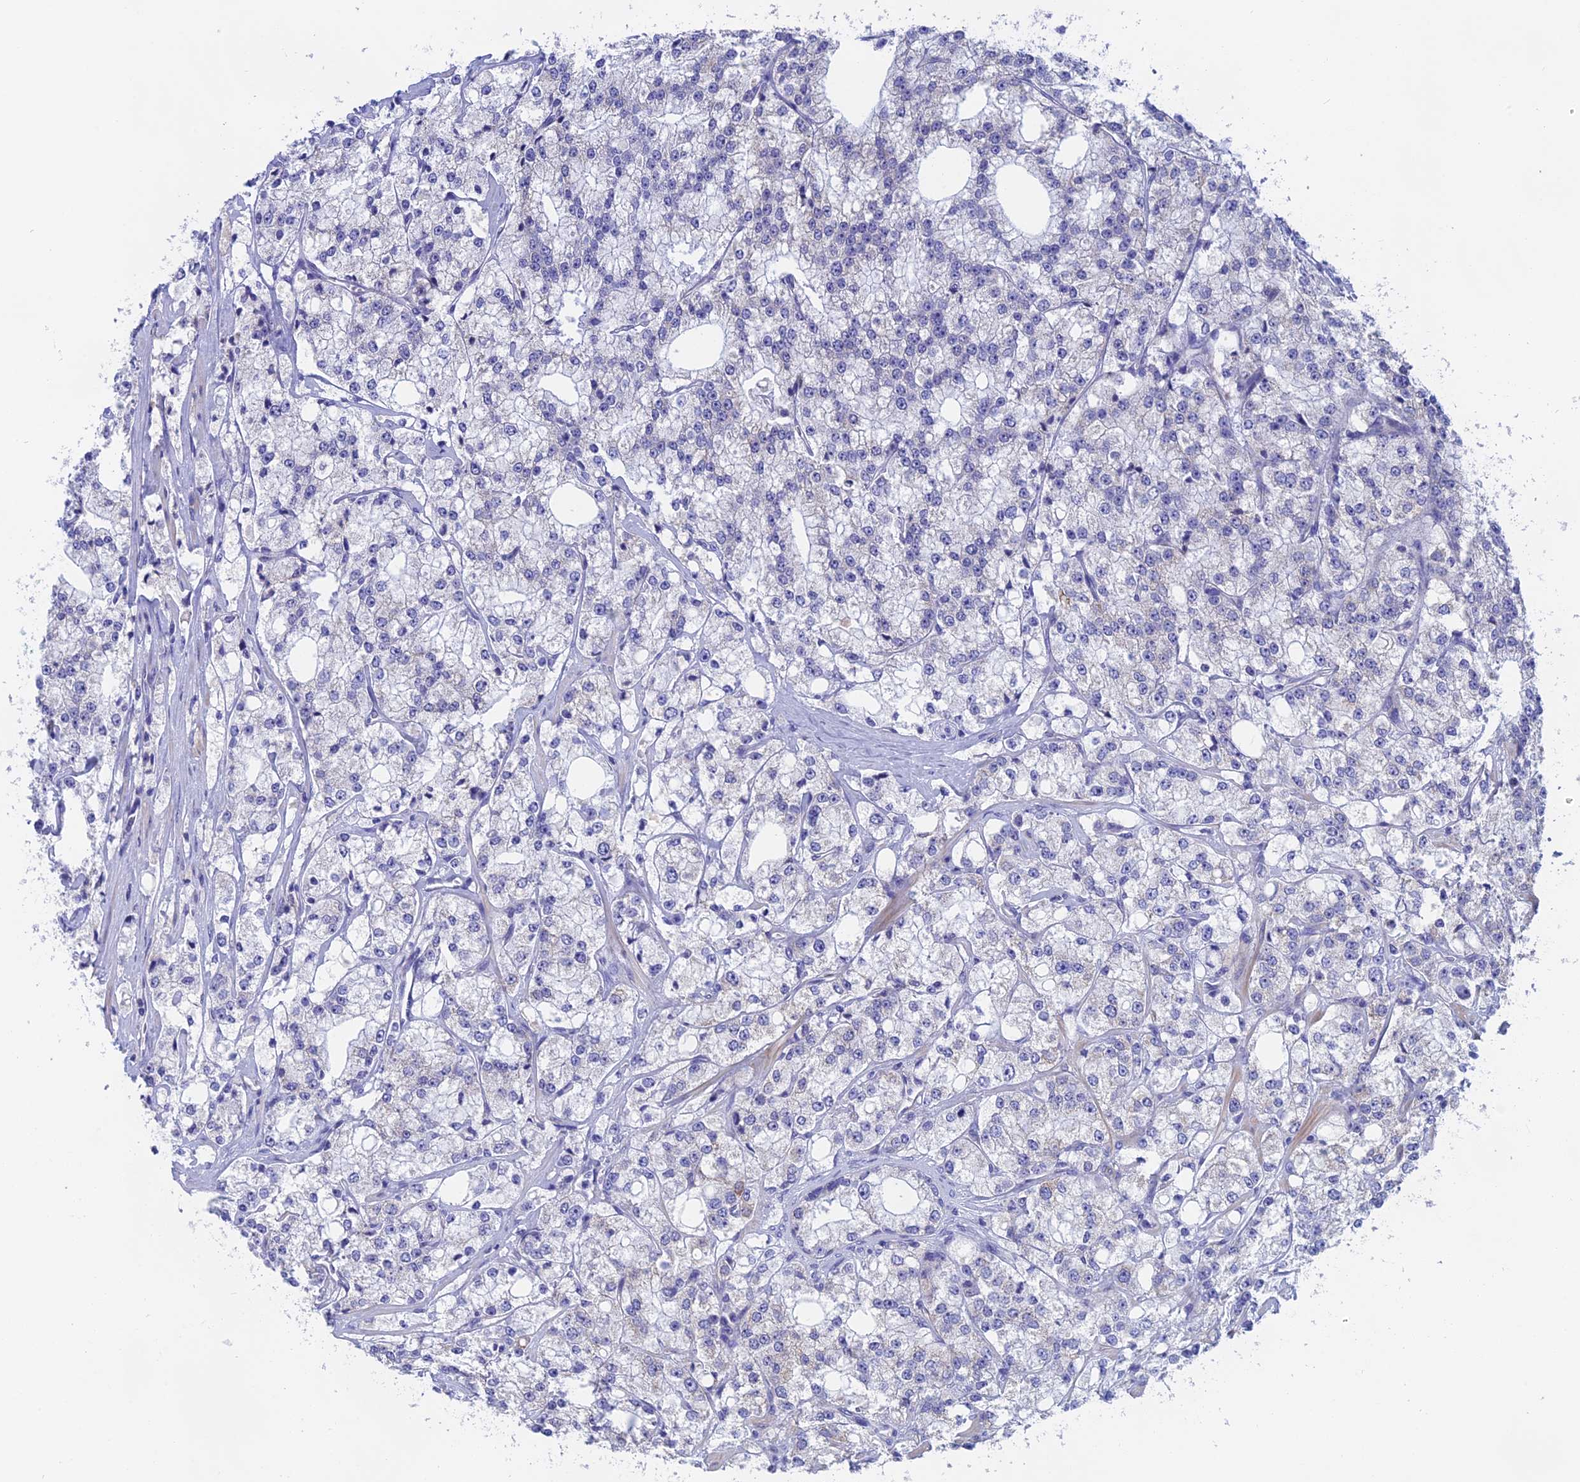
{"staining": {"intensity": "negative", "quantity": "none", "location": "none"}, "tissue": "prostate cancer", "cell_type": "Tumor cells", "image_type": "cancer", "snomed": [{"axis": "morphology", "description": "Adenocarcinoma, High grade"}, {"axis": "topography", "description": "Prostate"}], "caption": "Tumor cells are negative for brown protein staining in prostate high-grade adenocarcinoma.", "gene": "GLB1L", "patient": {"sex": "male", "age": 64}}